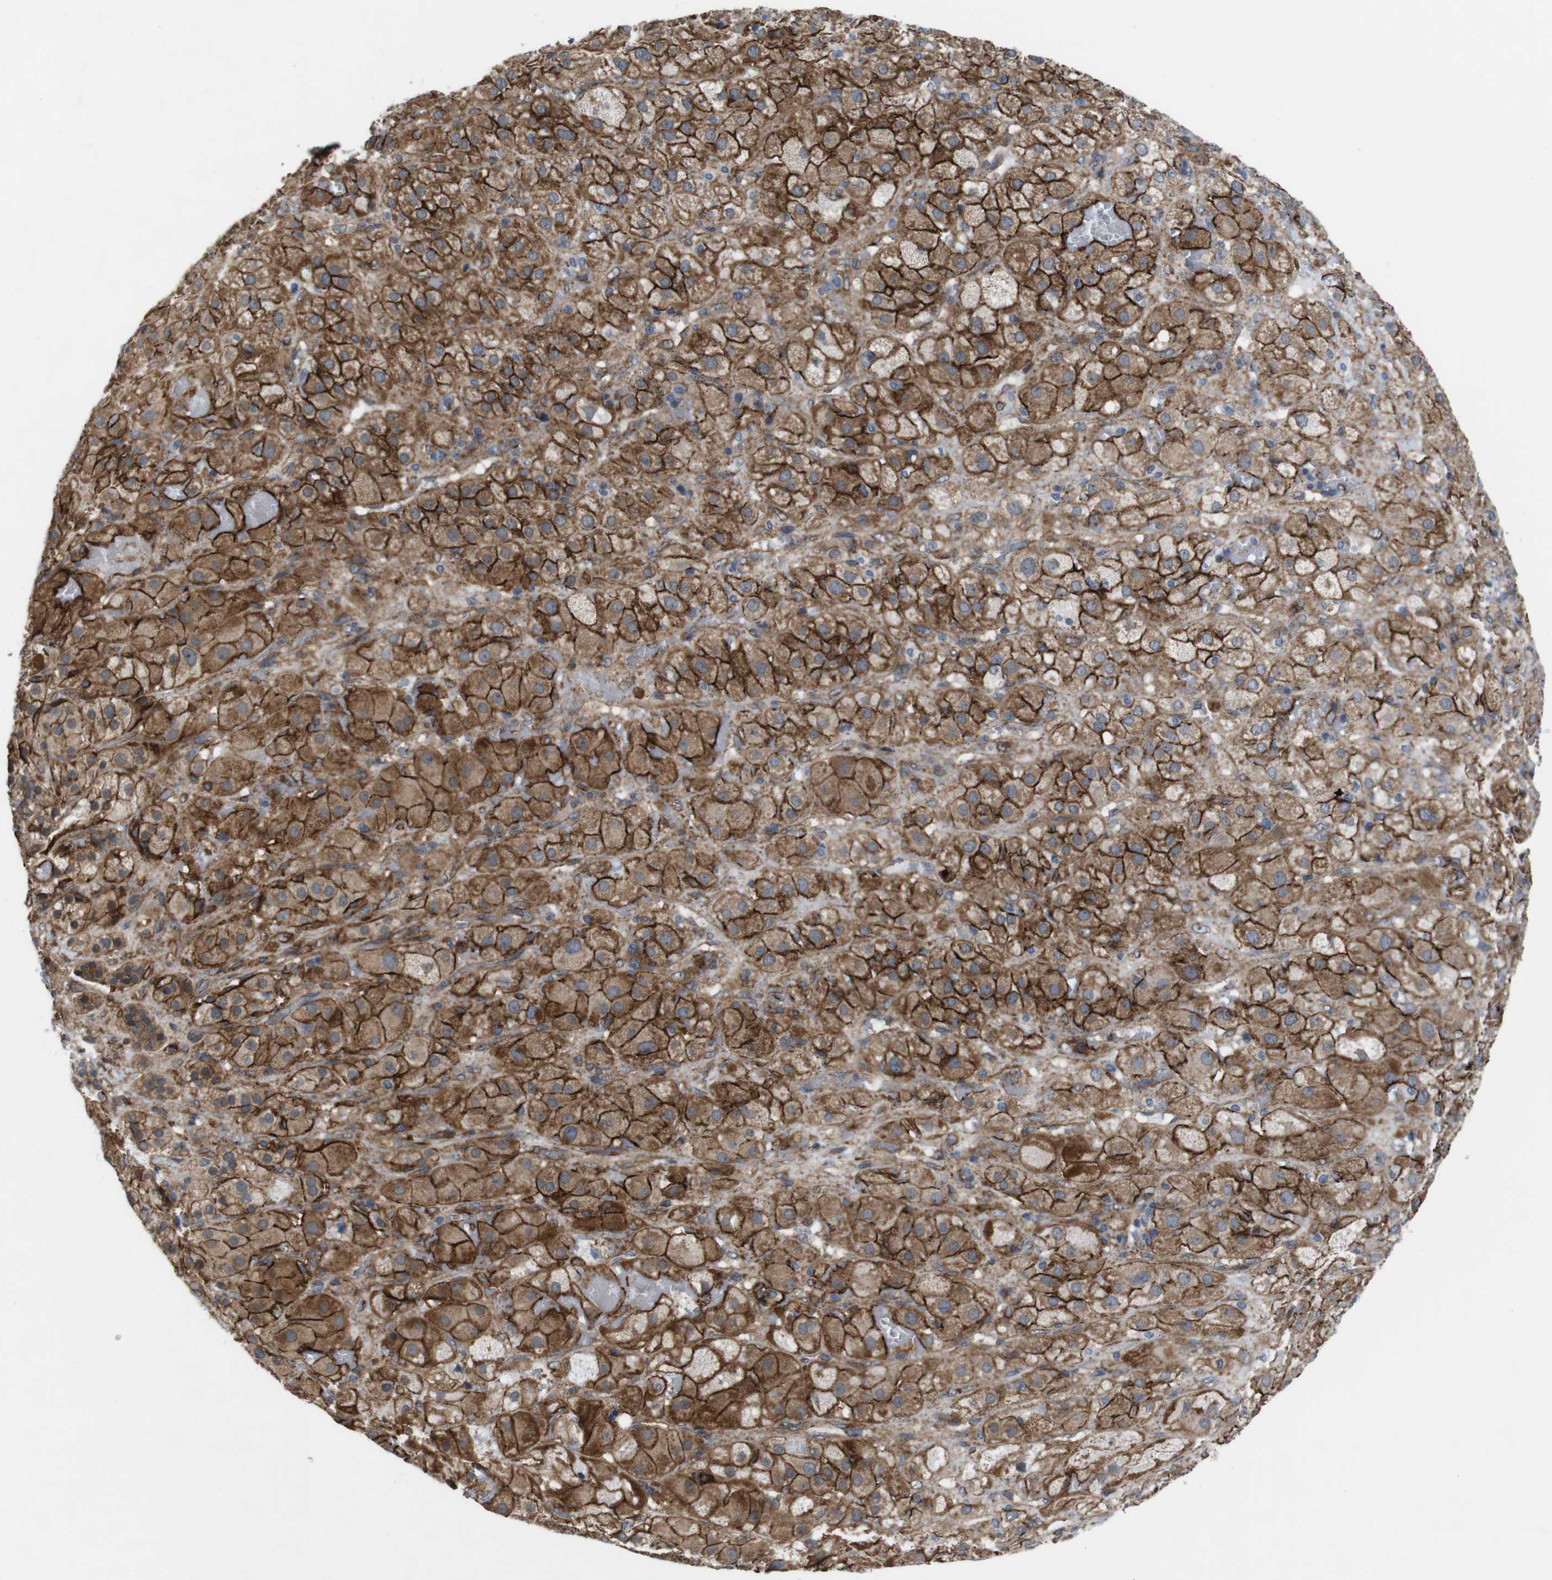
{"staining": {"intensity": "strong", "quantity": ">75%", "location": "cytoplasmic/membranous"}, "tissue": "adrenal gland", "cell_type": "Glandular cells", "image_type": "normal", "snomed": [{"axis": "morphology", "description": "Normal tissue, NOS"}, {"axis": "topography", "description": "Adrenal gland"}], "caption": "There is high levels of strong cytoplasmic/membranous staining in glandular cells of normal adrenal gland, as demonstrated by immunohistochemical staining (brown color).", "gene": "PTGER4", "patient": {"sex": "female", "age": 47}}